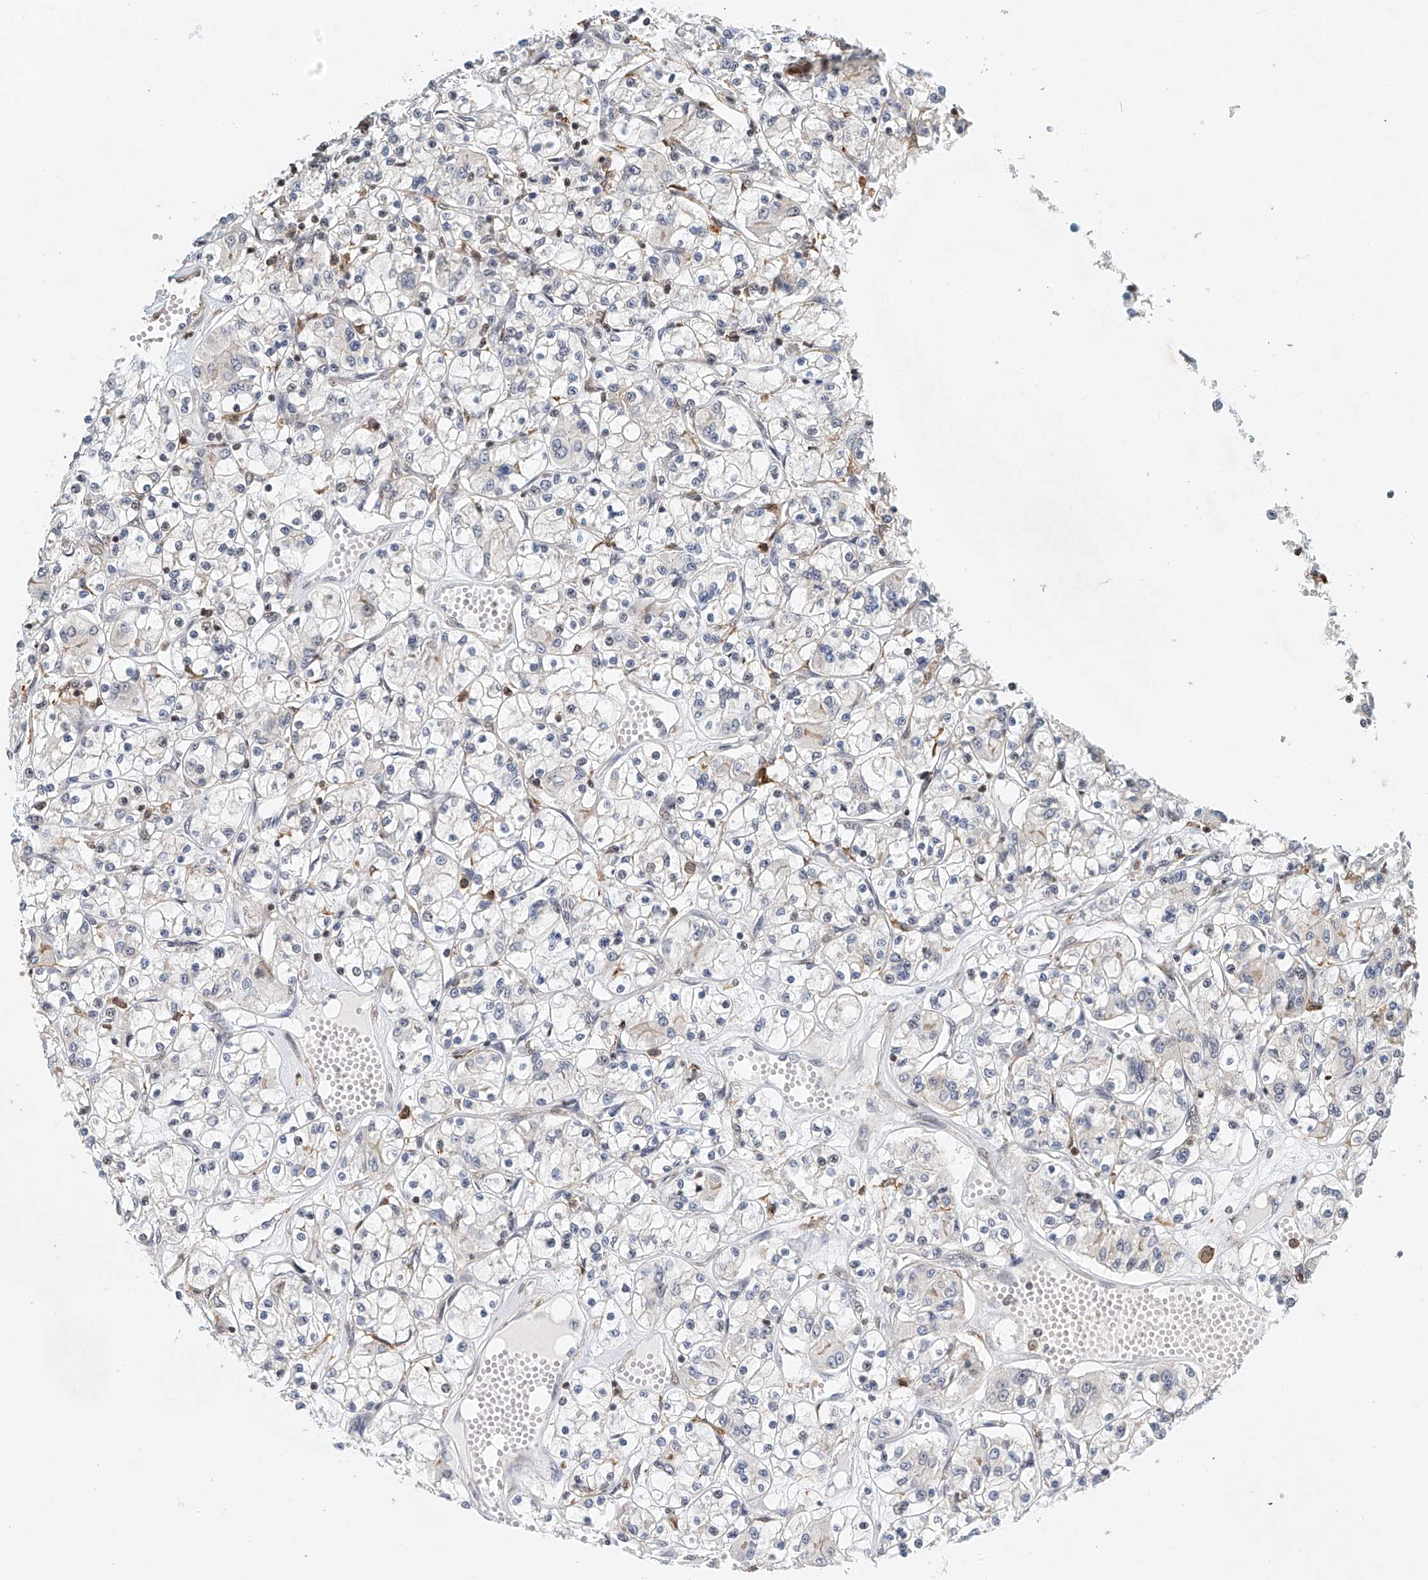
{"staining": {"intensity": "negative", "quantity": "none", "location": "none"}, "tissue": "renal cancer", "cell_type": "Tumor cells", "image_type": "cancer", "snomed": [{"axis": "morphology", "description": "Adenocarcinoma, NOS"}, {"axis": "topography", "description": "Kidney"}], "caption": "A high-resolution image shows immunohistochemistry staining of renal adenocarcinoma, which exhibits no significant staining in tumor cells.", "gene": "MICAL1", "patient": {"sex": "female", "age": 59}}